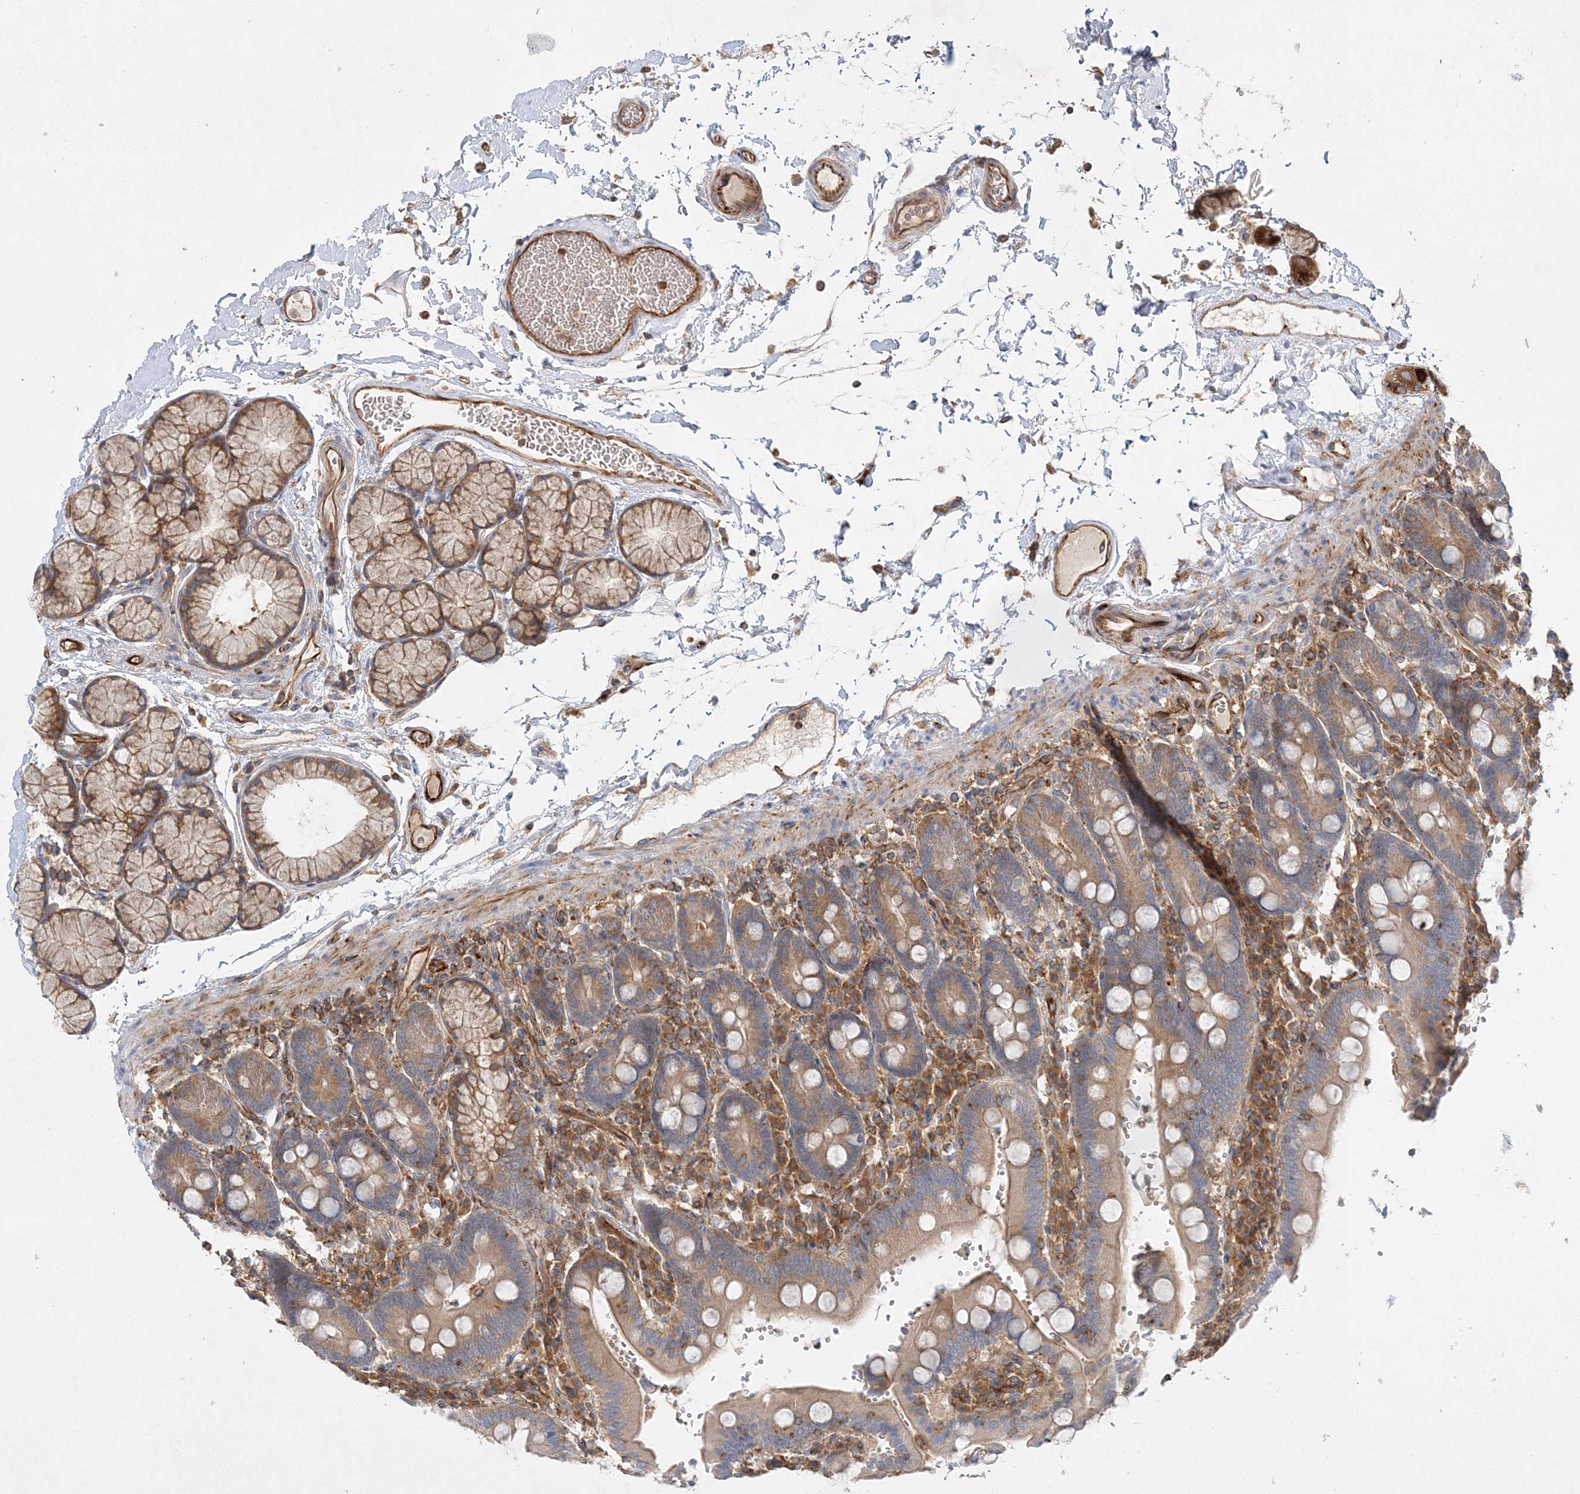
{"staining": {"intensity": "moderate", "quantity": ">75%", "location": "cytoplasmic/membranous"}, "tissue": "duodenum", "cell_type": "Glandular cells", "image_type": "normal", "snomed": [{"axis": "morphology", "description": "Normal tissue, NOS"}, {"axis": "topography", "description": "Small intestine, NOS"}], "caption": "Moderate cytoplasmic/membranous expression is identified in approximately >75% of glandular cells in benign duodenum. (DAB IHC, brown staining for protein, blue staining for nuclei).", "gene": "WDR37", "patient": {"sex": "female", "age": 71}}